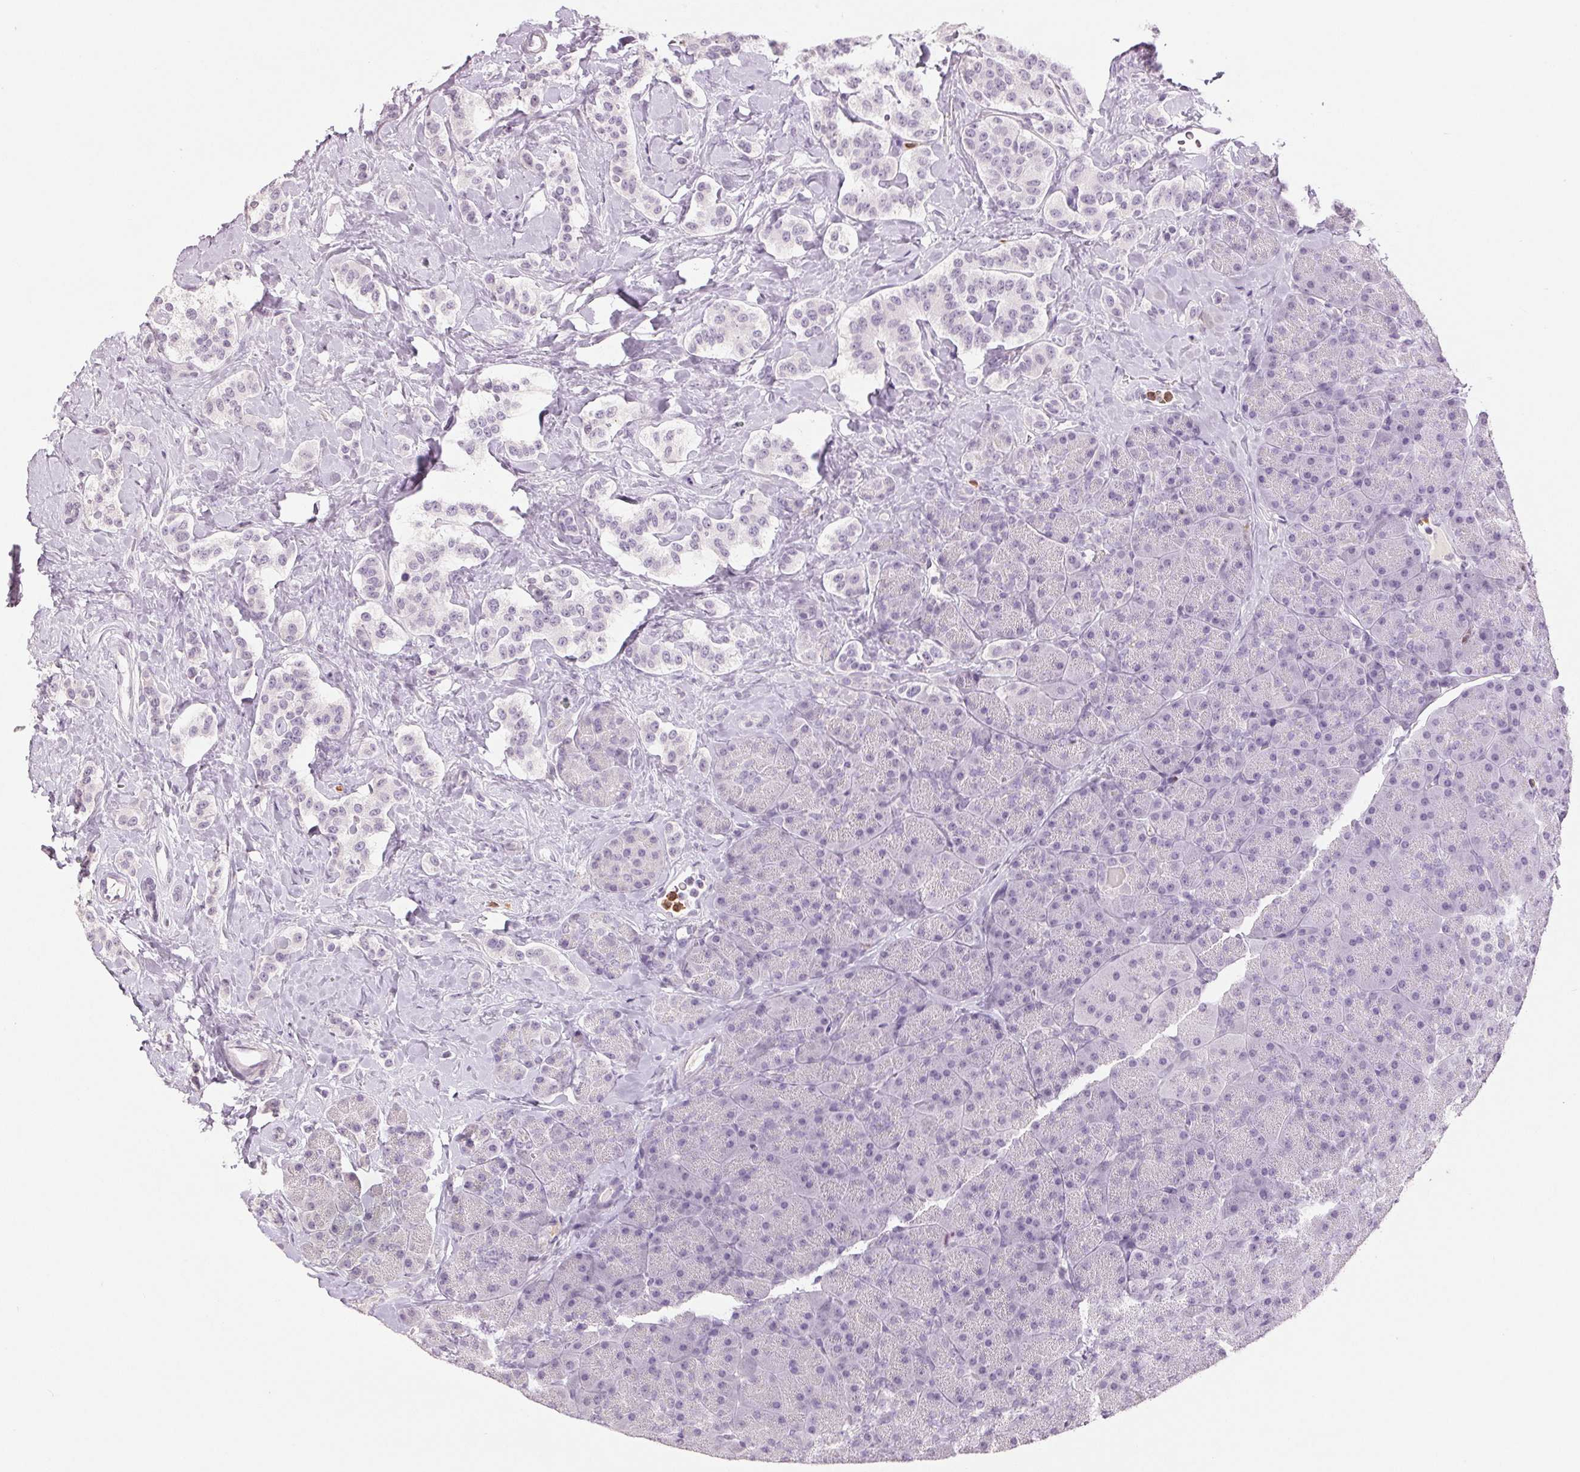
{"staining": {"intensity": "negative", "quantity": "none", "location": "none"}, "tissue": "carcinoid", "cell_type": "Tumor cells", "image_type": "cancer", "snomed": [{"axis": "morphology", "description": "Normal tissue, NOS"}, {"axis": "morphology", "description": "Carcinoid, malignant, NOS"}, {"axis": "topography", "description": "Pancreas"}], "caption": "Immunohistochemical staining of carcinoid (malignant) shows no significant staining in tumor cells. Nuclei are stained in blue.", "gene": "LTF", "patient": {"sex": "male", "age": 36}}